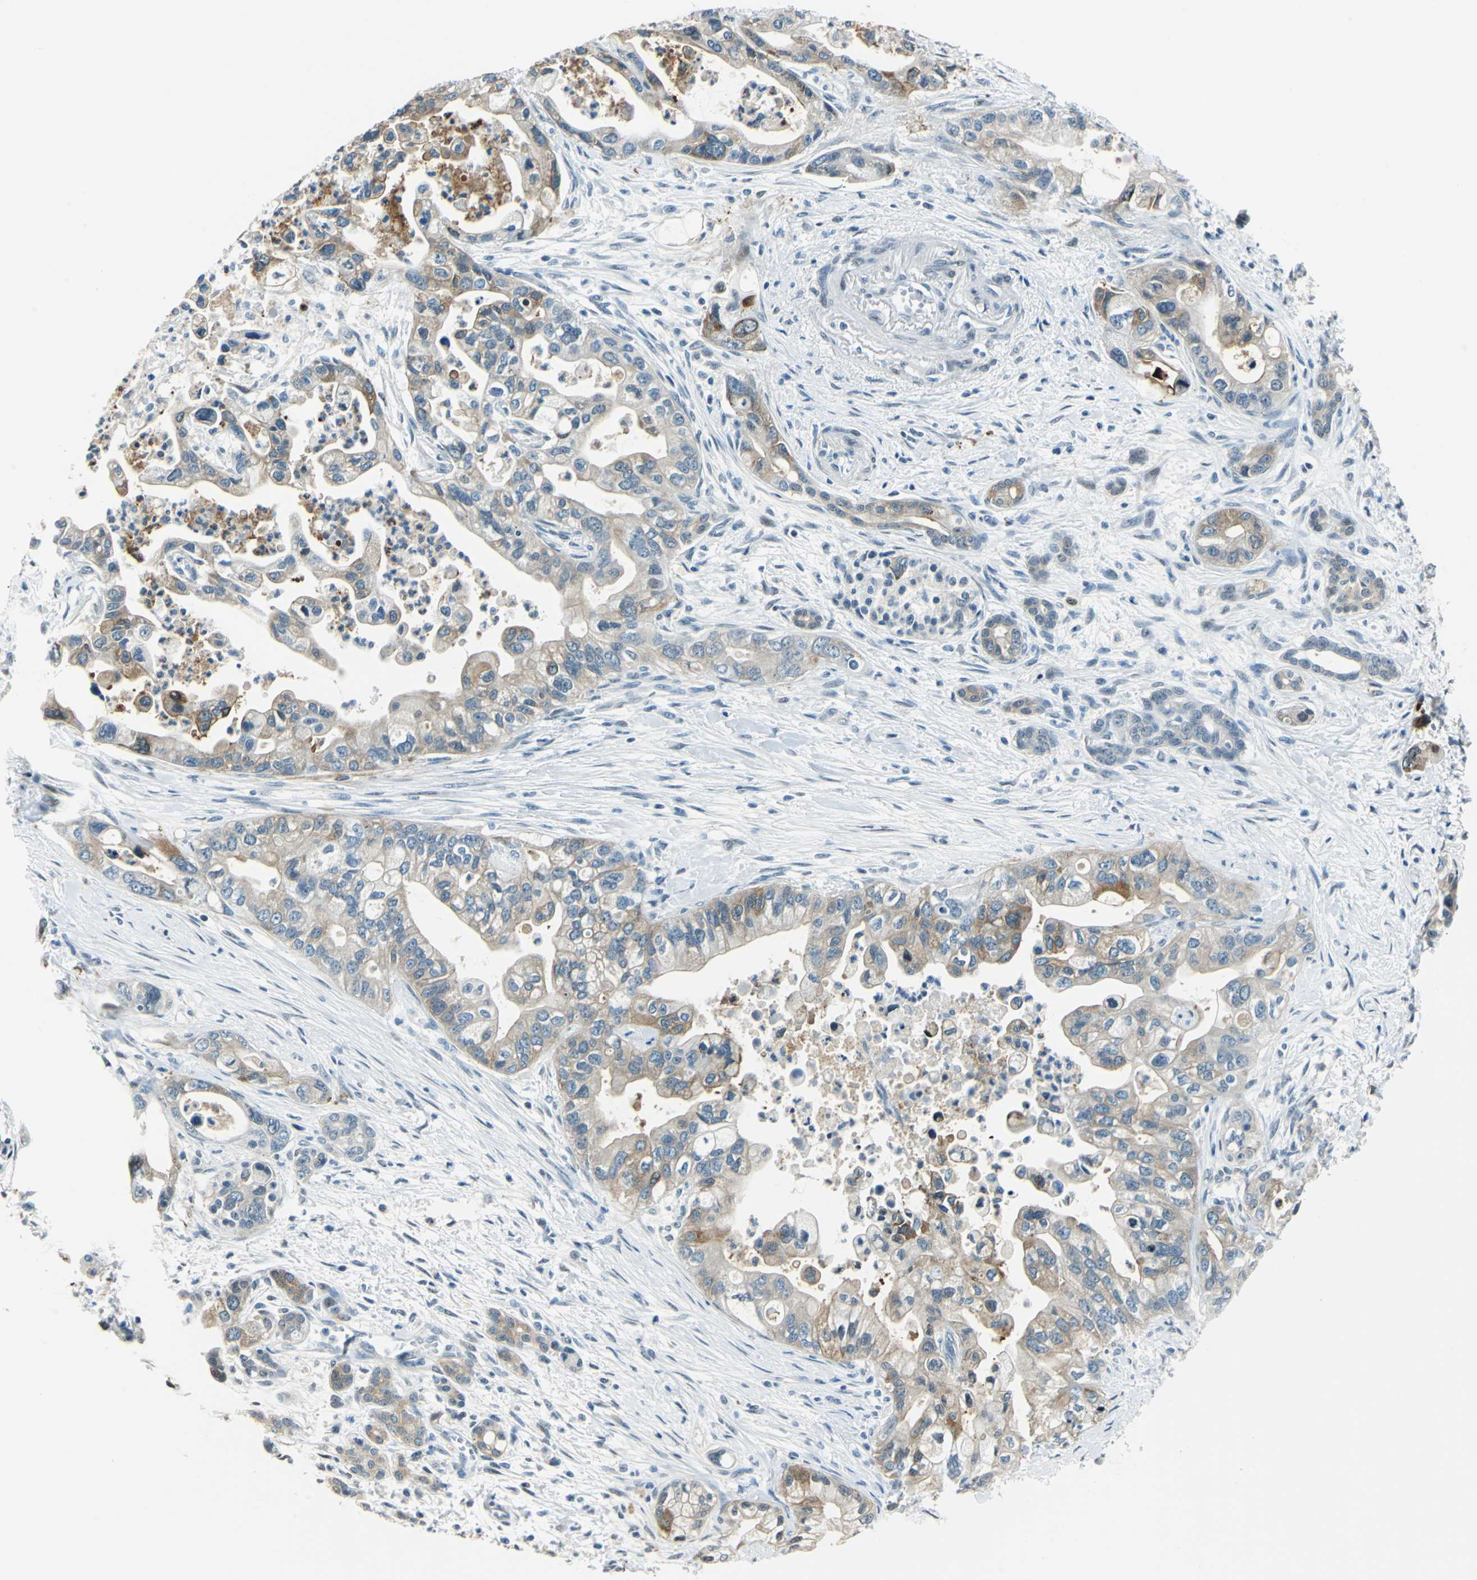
{"staining": {"intensity": "moderate", "quantity": "25%-75%", "location": "cytoplasmic/membranous"}, "tissue": "pancreatic cancer", "cell_type": "Tumor cells", "image_type": "cancer", "snomed": [{"axis": "morphology", "description": "Adenocarcinoma, NOS"}, {"axis": "topography", "description": "Pancreas"}], "caption": "A medium amount of moderate cytoplasmic/membranous positivity is present in approximately 25%-75% of tumor cells in pancreatic cancer (adenocarcinoma) tissue. Using DAB (brown) and hematoxylin (blue) stains, captured at high magnification using brightfield microscopy.", "gene": "HCFC2", "patient": {"sex": "male", "age": 70}}